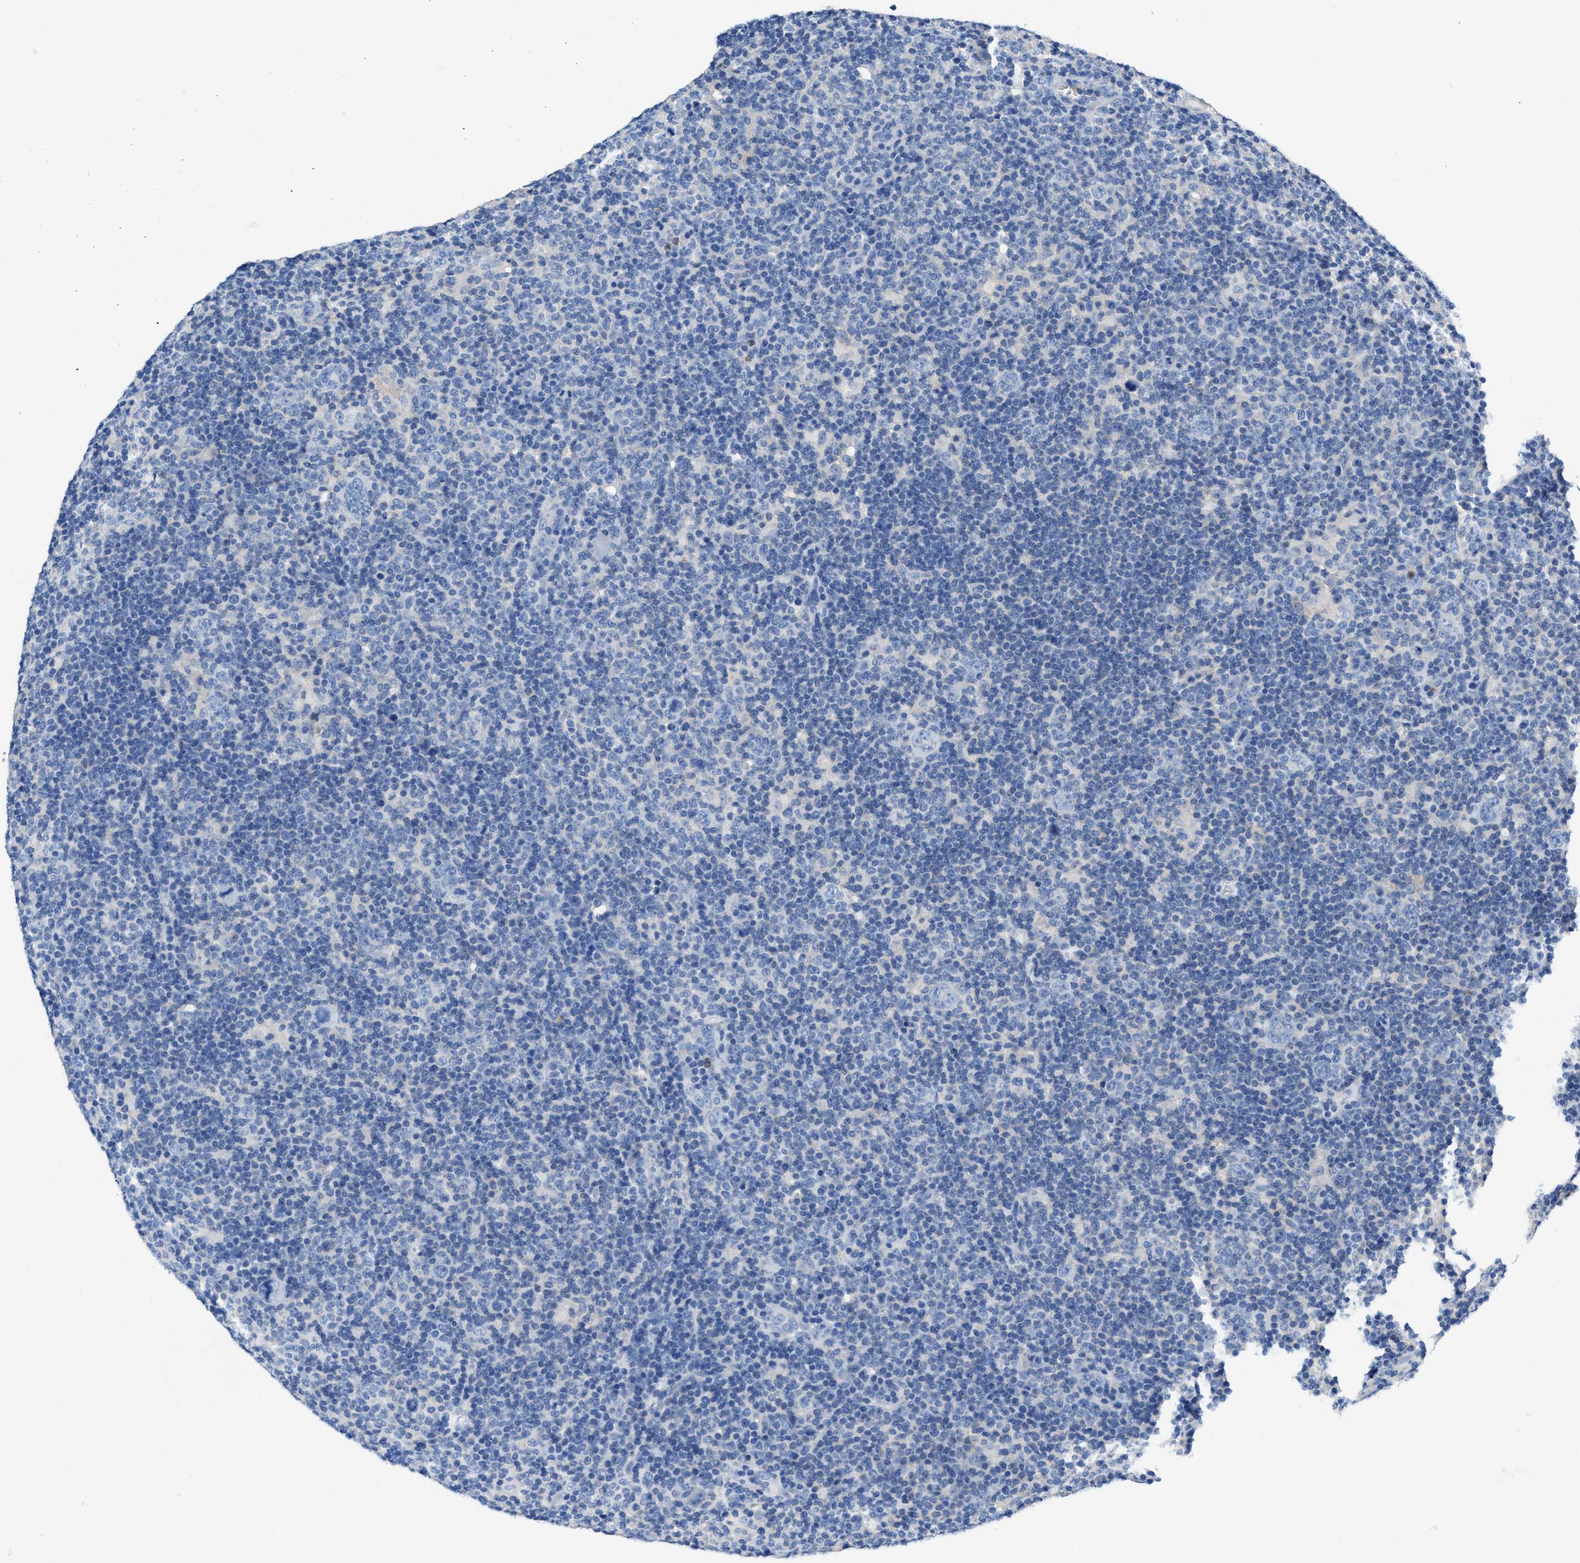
{"staining": {"intensity": "negative", "quantity": "none", "location": "none"}, "tissue": "lymphoma", "cell_type": "Tumor cells", "image_type": "cancer", "snomed": [{"axis": "morphology", "description": "Hodgkin's disease, NOS"}, {"axis": "topography", "description": "Lymph node"}], "caption": "The image exhibits no significant staining in tumor cells of lymphoma. (Immunohistochemistry, brightfield microscopy, high magnification).", "gene": "NEB", "patient": {"sex": "female", "age": 57}}